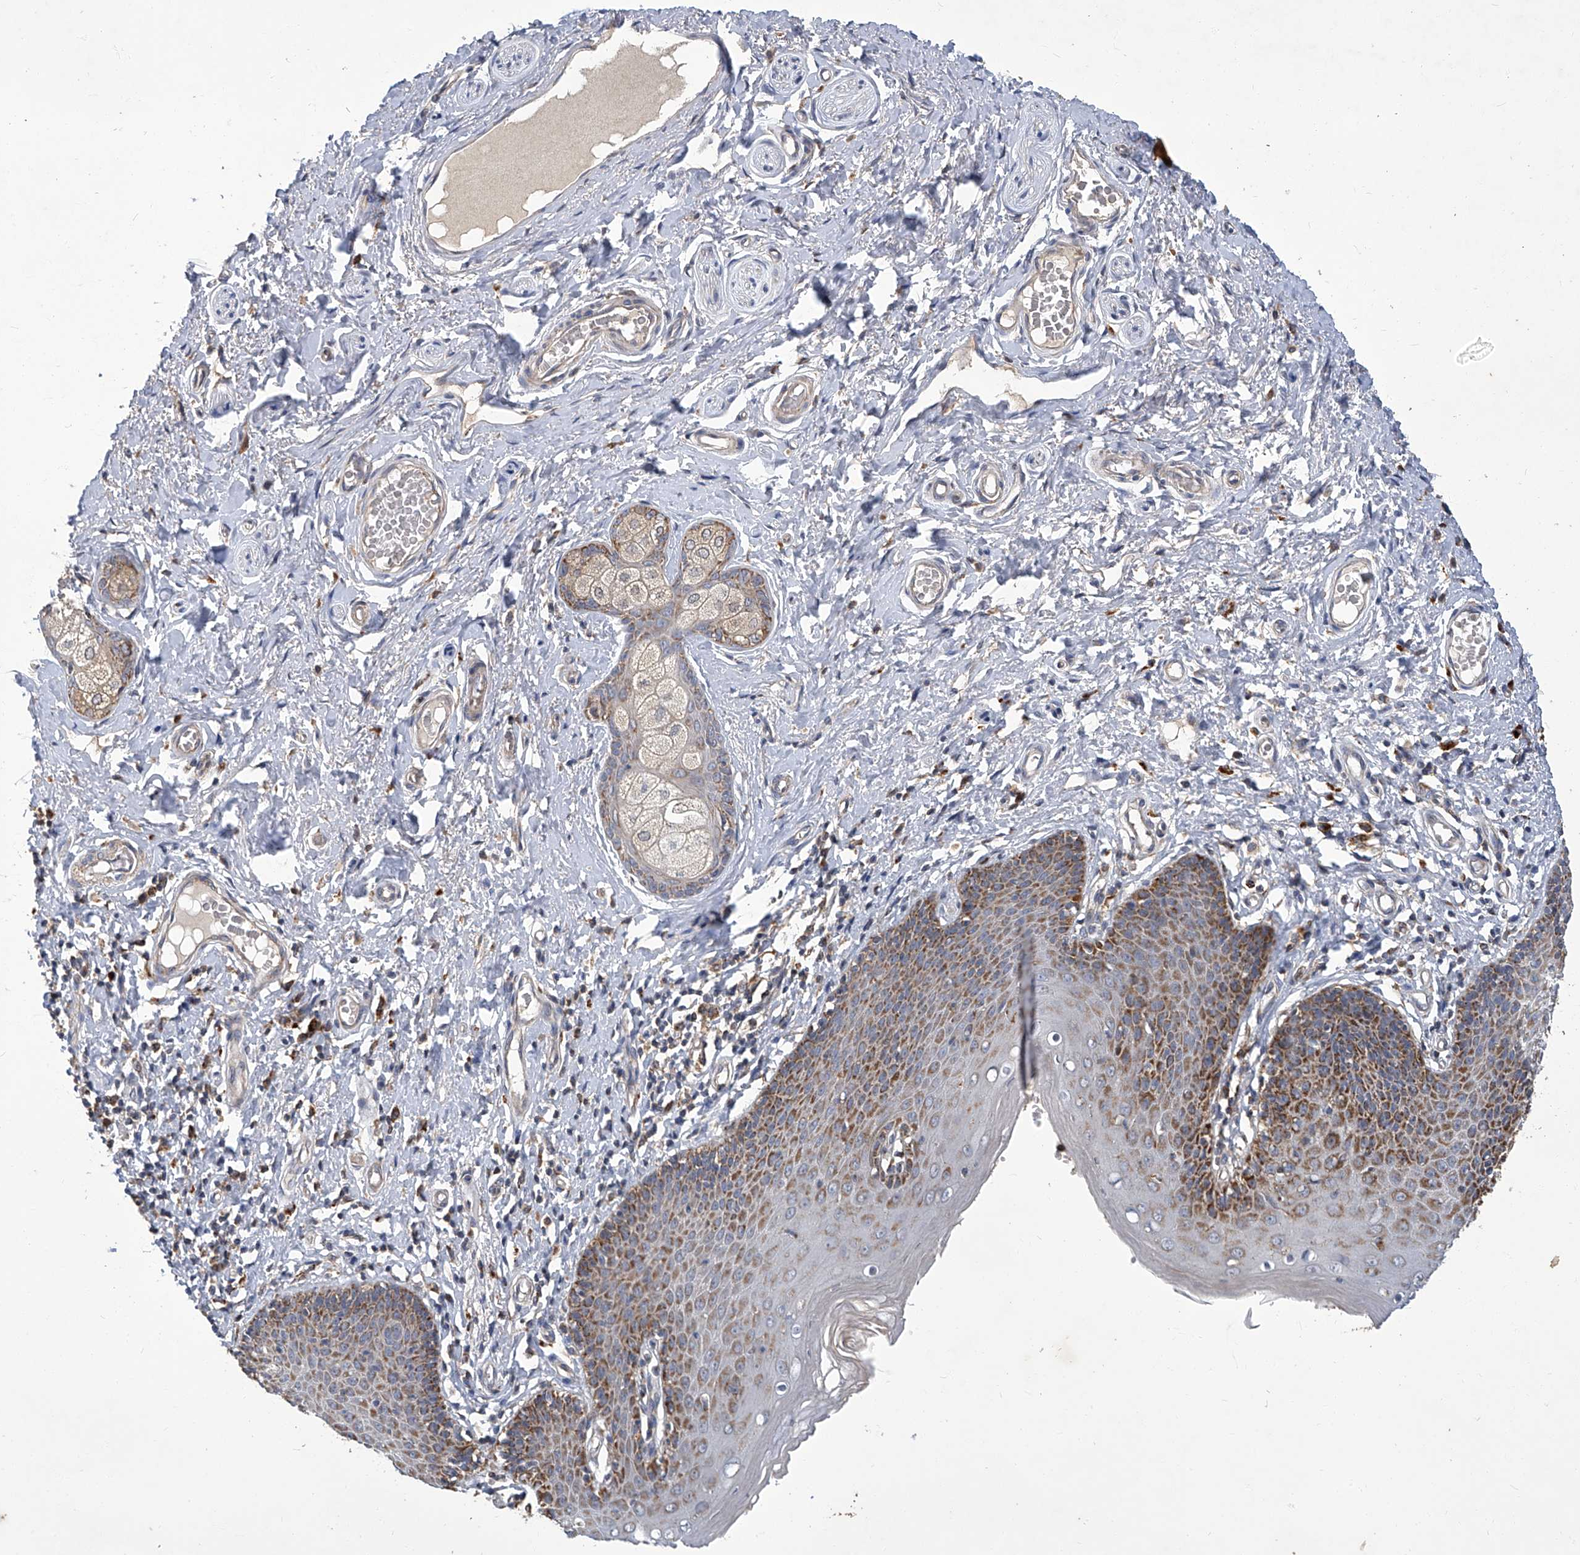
{"staining": {"intensity": "moderate", "quantity": "25%-75%", "location": "cytoplasmic/membranous"}, "tissue": "skin", "cell_type": "Epidermal cells", "image_type": "normal", "snomed": [{"axis": "morphology", "description": "Normal tissue, NOS"}, {"axis": "topography", "description": "Vulva"}], "caption": "Epidermal cells display medium levels of moderate cytoplasmic/membranous staining in approximately 25%-75% of cells in normal skin. Using DAB (brown) and hematoxylin (blue) stains, captured at high magnification using brightfield microscopy.", "gene": "TNFRSF13B", "patient": {"sex": "female", "age": 66}}